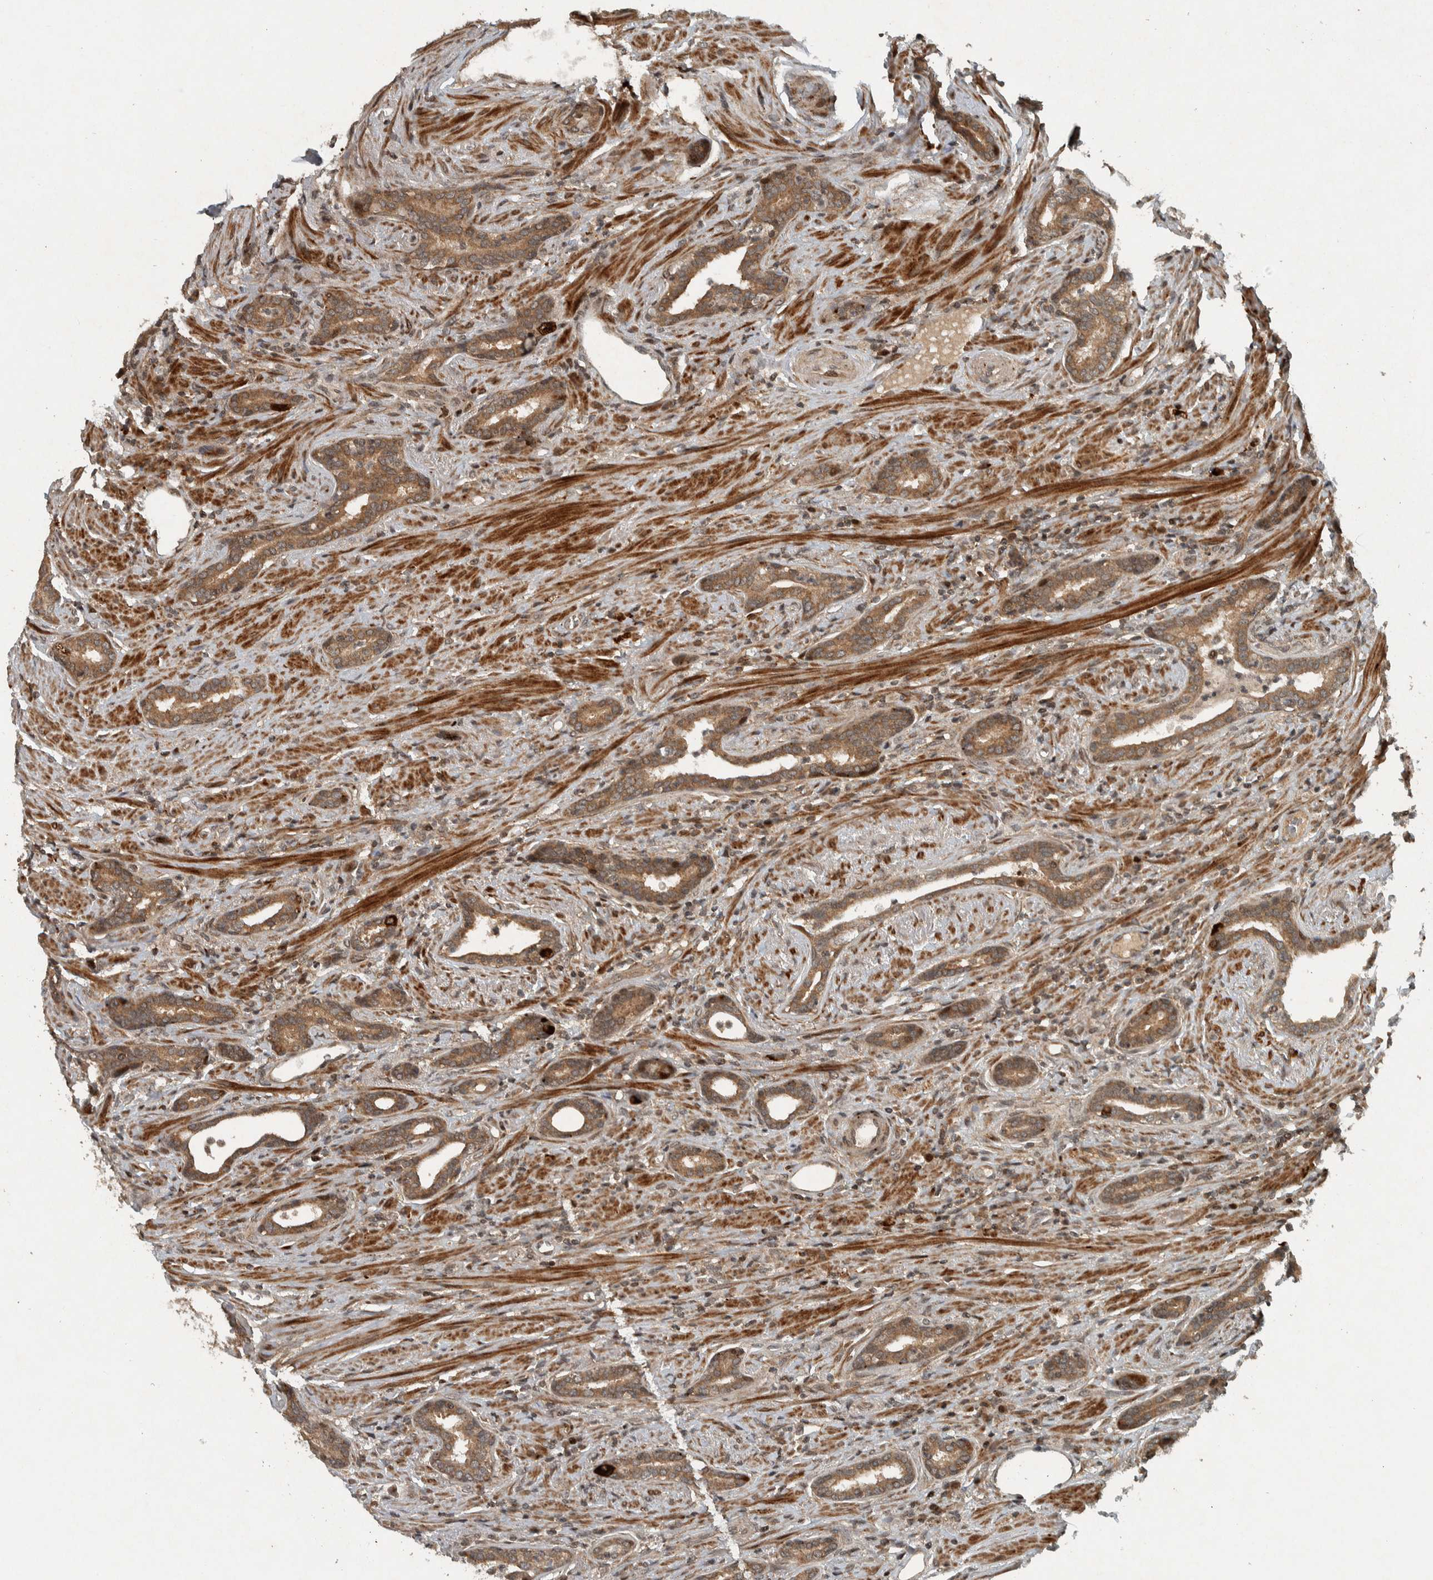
{"staining": {"intensity": "moderate", "quantity": ">75%", "location": "cytoplasmic/membranous"}, "tissue": "prostate cancer", "cell_type": "Tumor cells", "image_type": "cancer", "snomed": [{"axis": "morphology", "description": "Adenocarcinoma, High grade"}, {"axis": "topography", "description": "Prostate"}], "caption": "DAB (3,3'-diaminobenzidine) immunohistochemical staining of human prostate high-grade adenocarcinoma demonstrates moderate cytoplasmic/membranous protein positivity in about >75% of tumor cells.", "gene": "KIFAP3", "patient": {"sex": "male", "age": 71}}